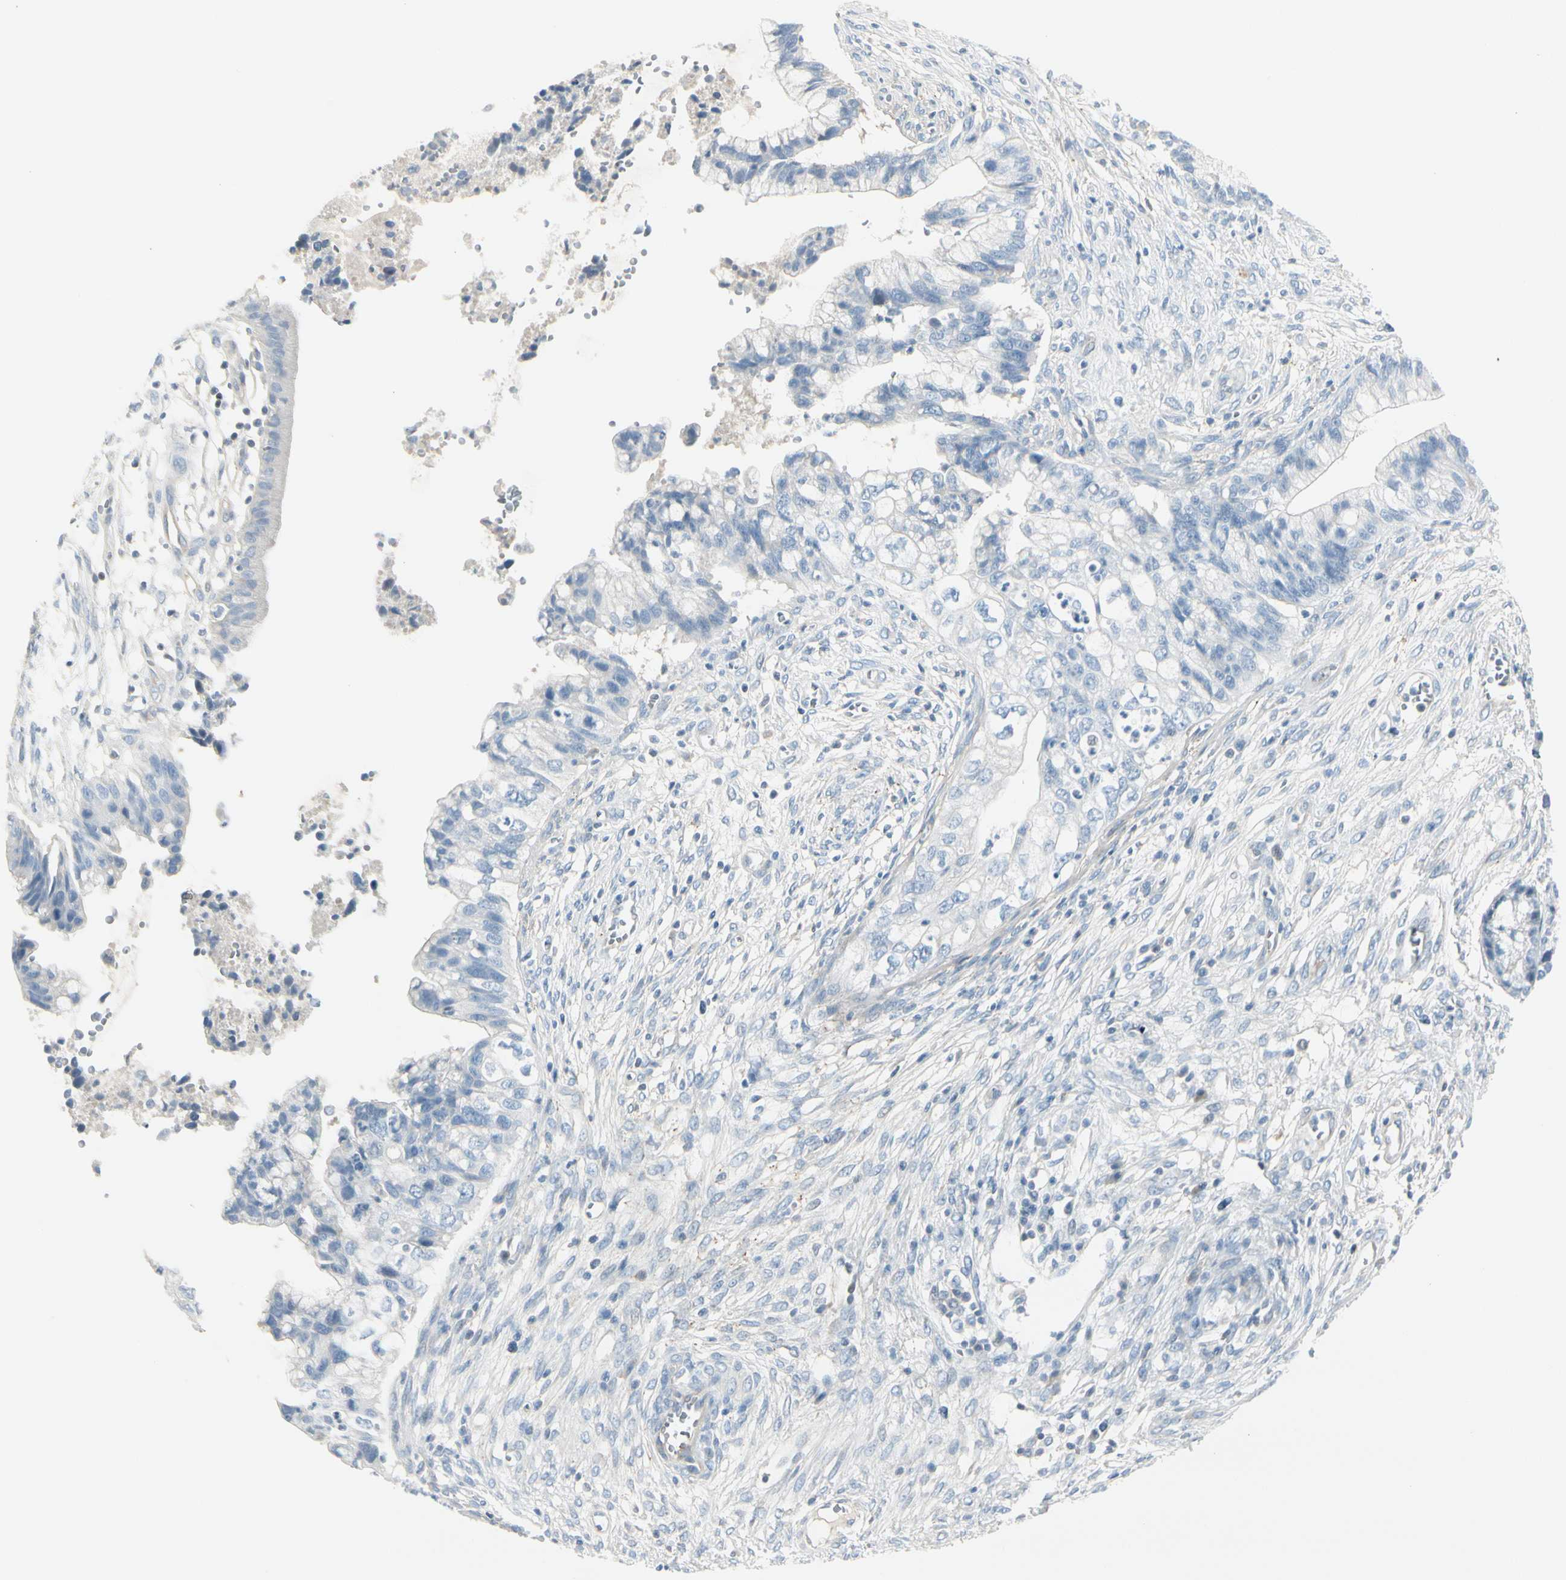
{"staining": {"intensity": "negative", "quantity": "none", "location": "none"}, "tissue": "cervical cancer", "cell_type": "Tumor cells", "image_type": "cancer", "snomed": [{"axis": "morphology", "description": "Adenocarcinoma, NOS"}, {"axis": "topography", "description": "Cervix"}], "caption": "Photomicrograph shows no significant protein staining in tumor cells of adenocarcinoma (cervical).", "gene": "CACNA2D1", "patient": {"sex": "female", "age": 44}}